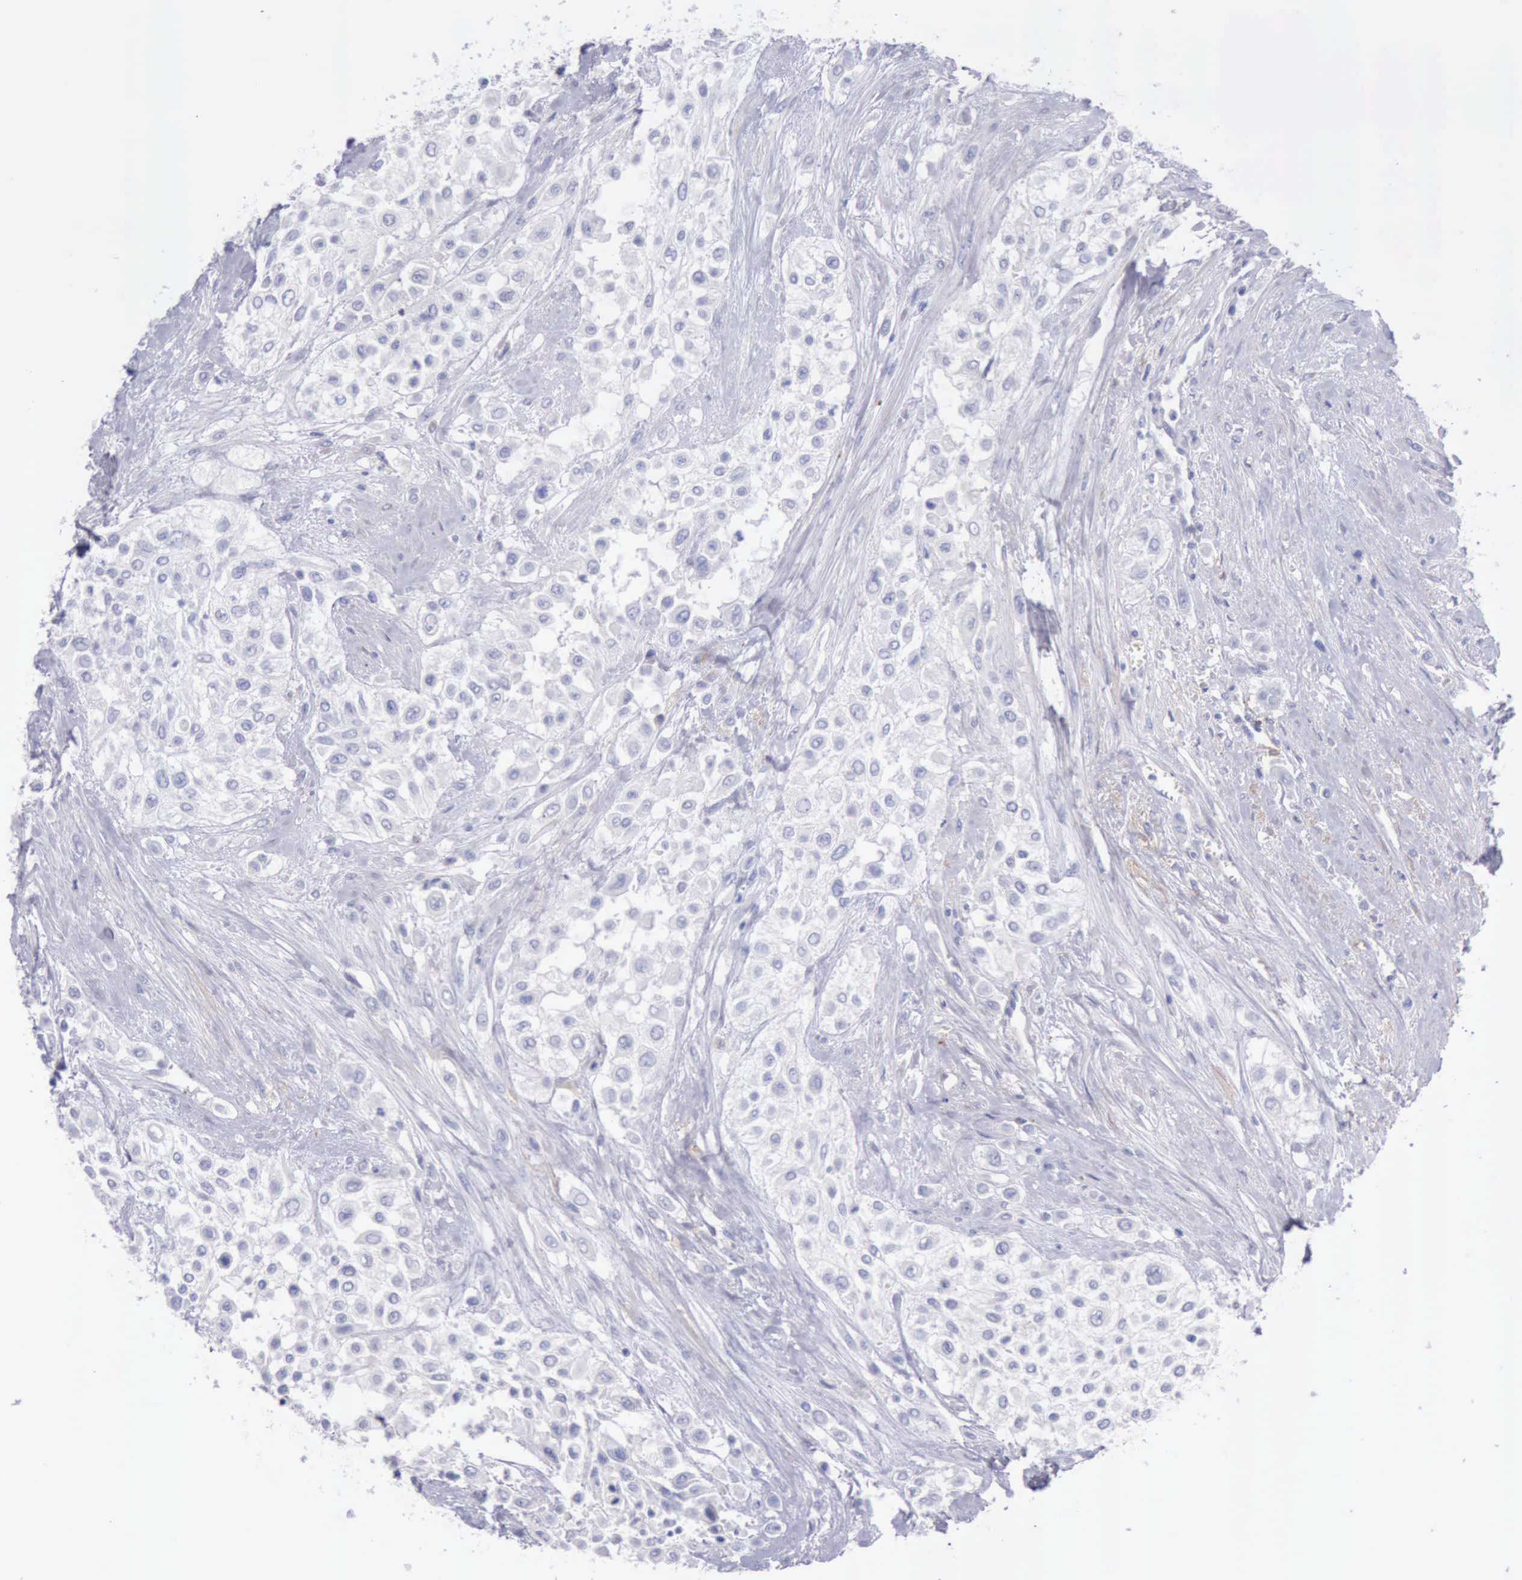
{"staining": {"intensity": "negative", "quantity": "none", "location": "none"}, "tissue": "urothelial cancer", "cell_type": "Tumor cells", "image_type": "cancer", "snomed": [{"axis": "morphology", "description": "Urothelial carcinoma, High grade"}, {"axis": "topography", "description": "Urinary bladder"}], "caption": "The photomicrograph displays no significant staining in tumor cells of high-grade urothelial carcinoma.", "gene": "AOC3", "patient": {"sex": "male", "age": 57}}